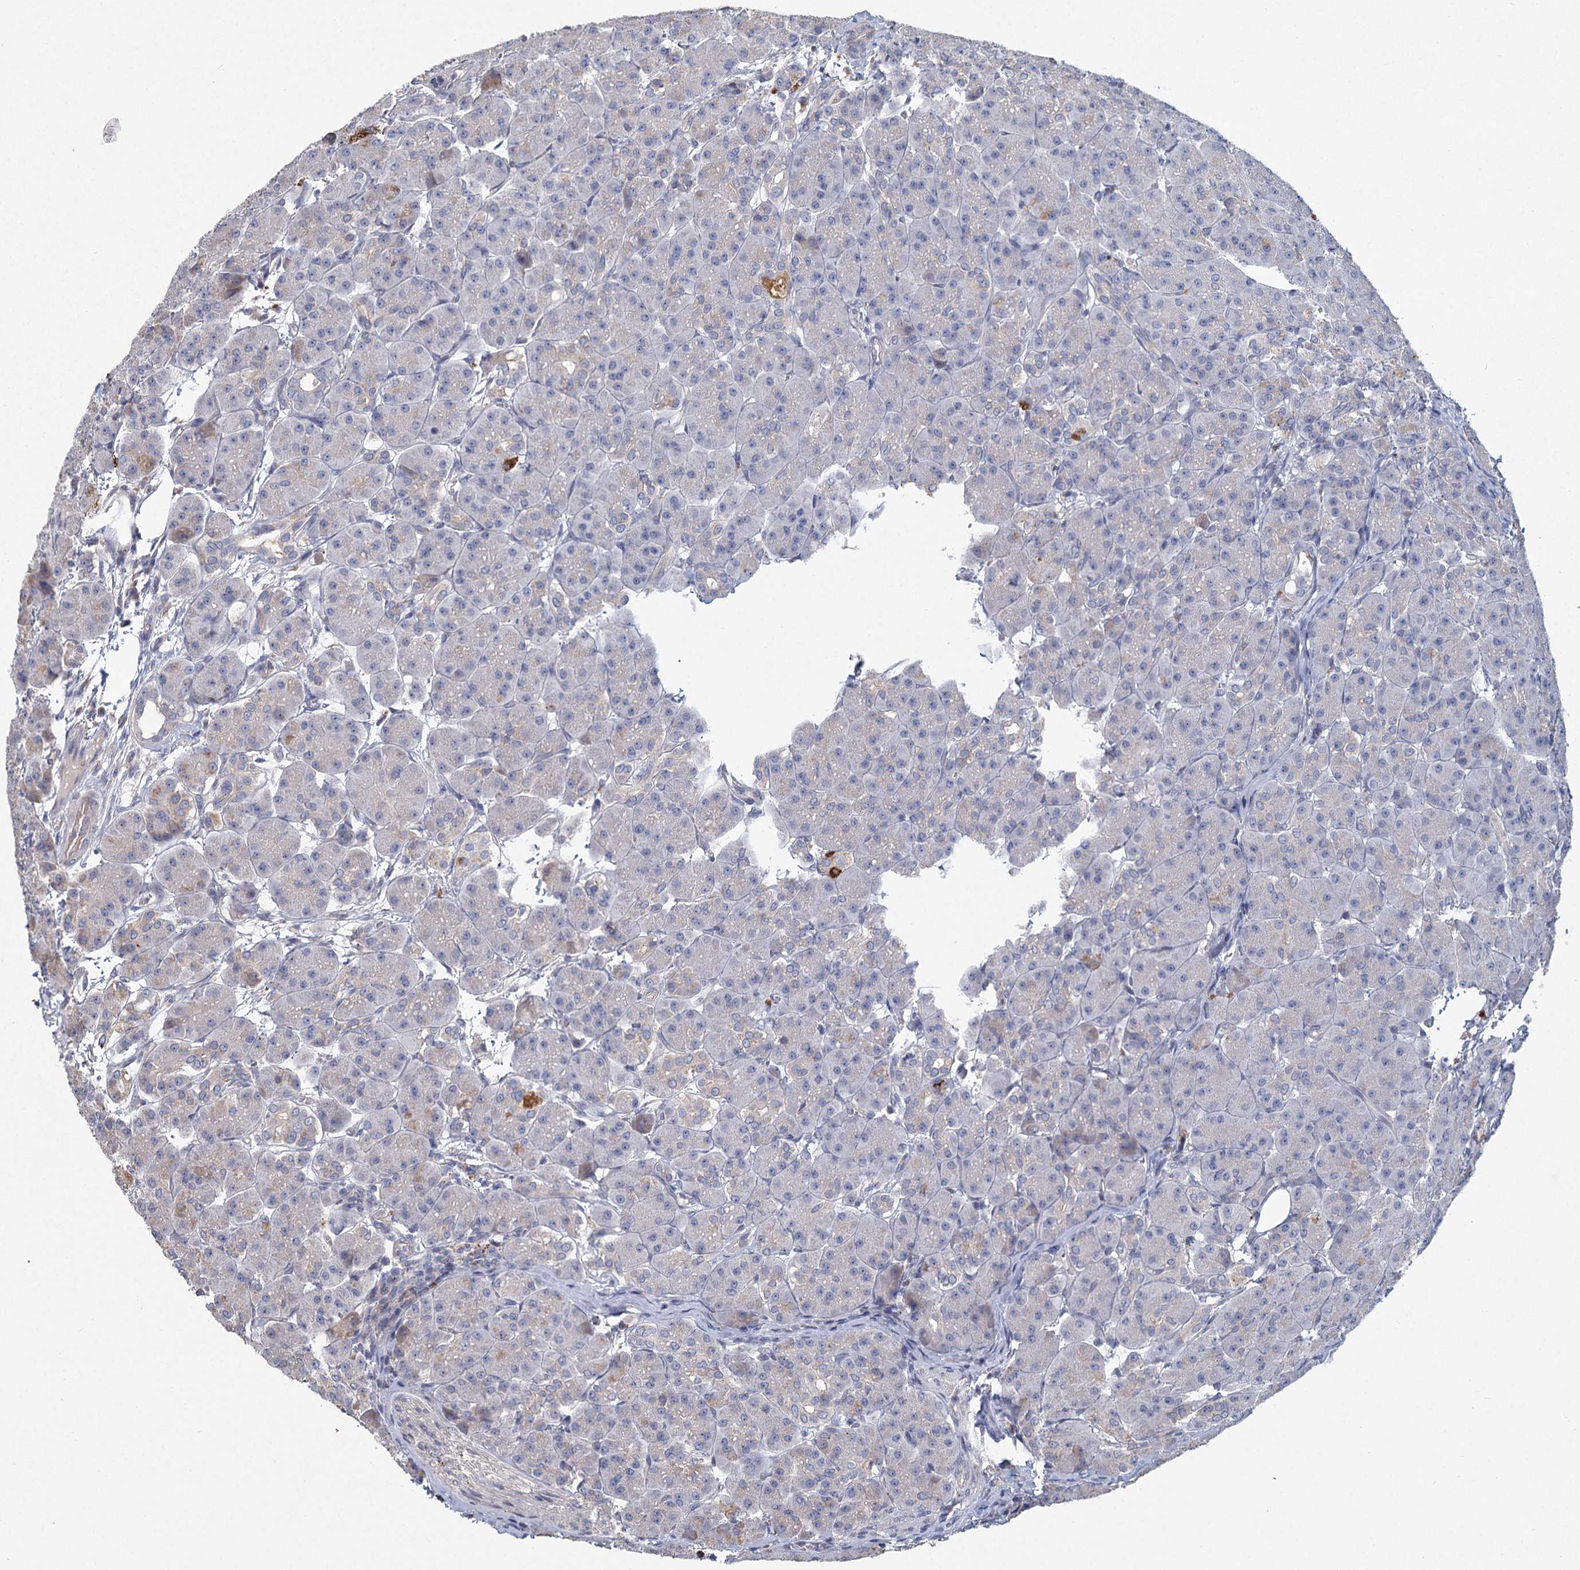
{"staining": {"intensity": "weak", "quantity": "<25%", "location": "cytoplasmic/membranous"}, "tissue": "pancreas", "cell_type": "Exocrine glandular cells", "image_type": "normal", "snomed": [{"axis": "morphology", "description": "Normal tissue, NOS"}, {"axis": "topography", "description": "Pancreas"}], "caption": "Protein analysis of unremarkable pancreas displays no significant staining in exocrine glandular cells.", "gene": "HES2", "patient": {"sex": "male", "age": 63}}